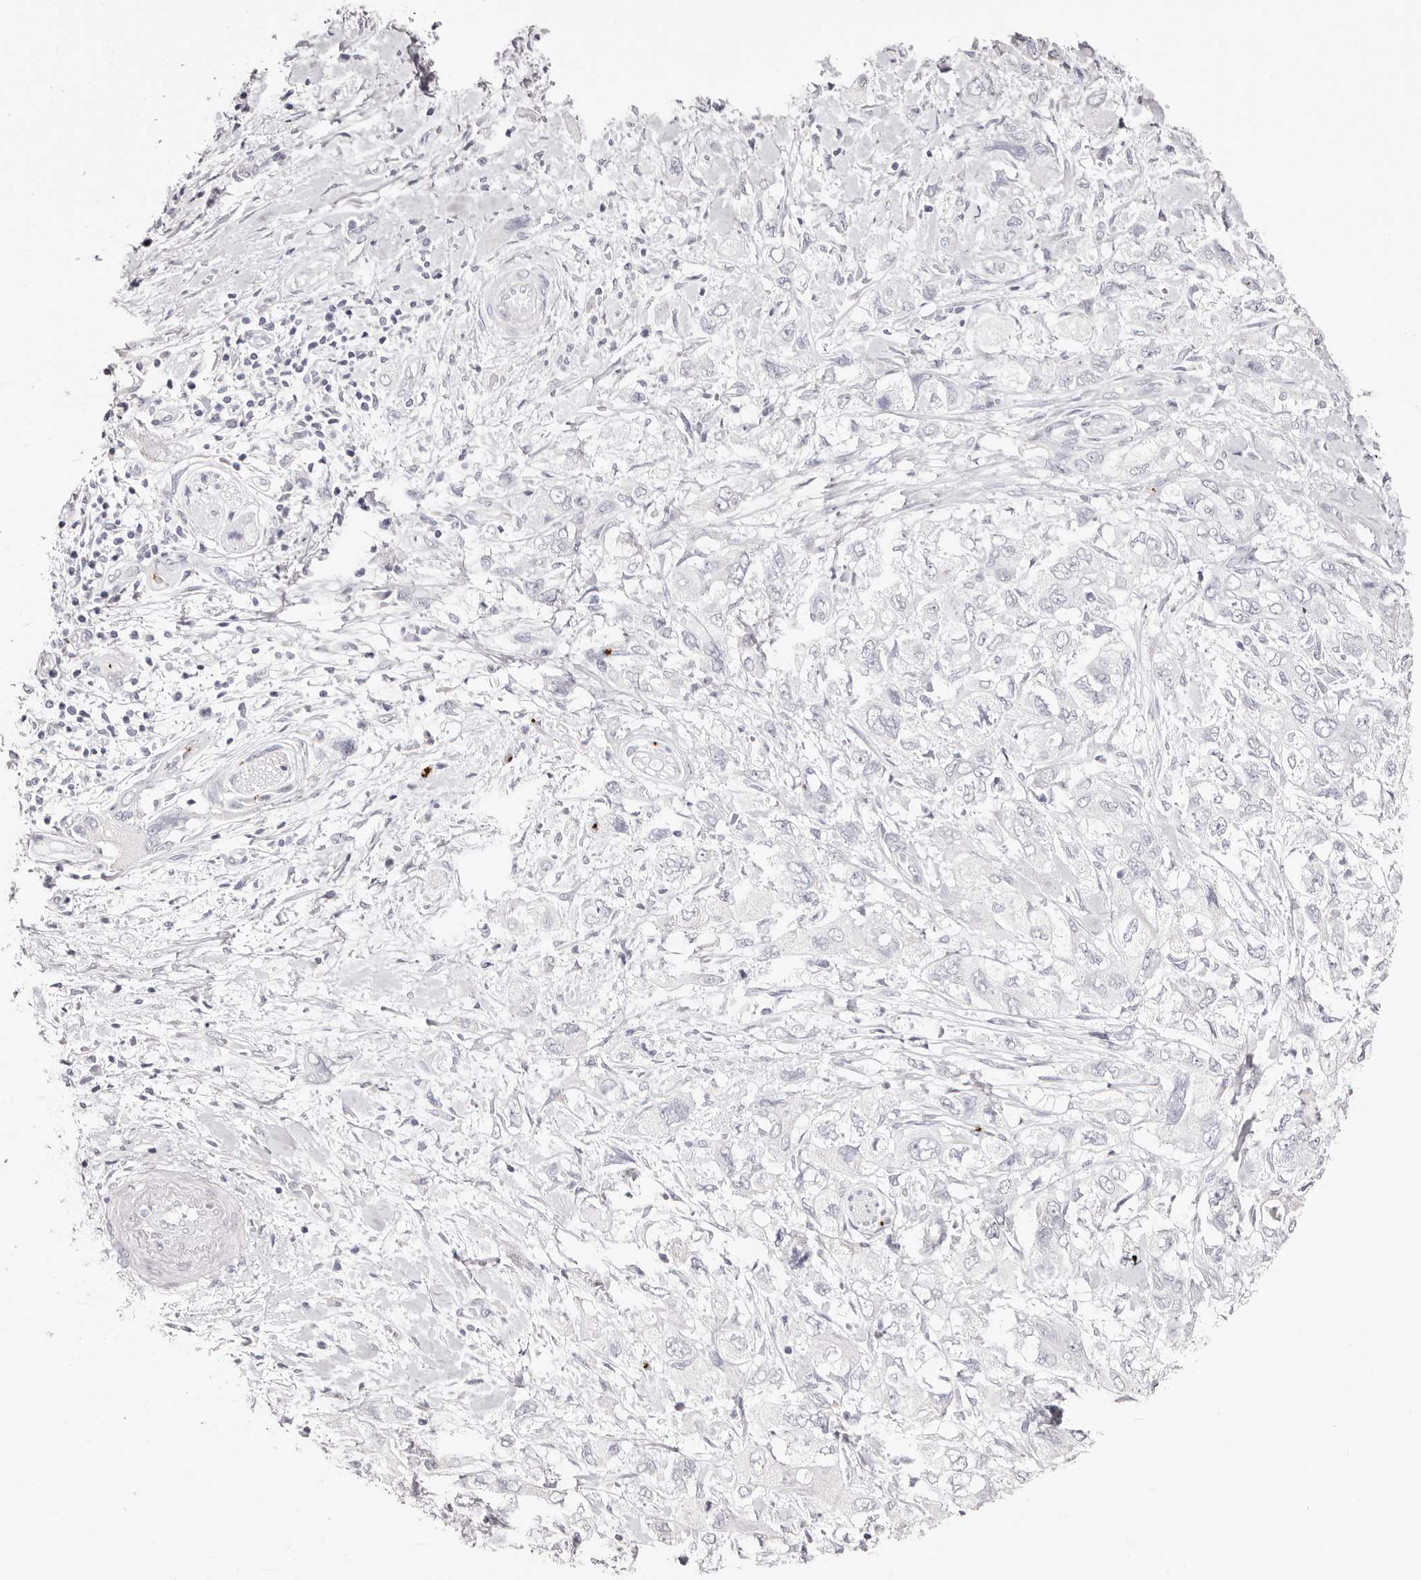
{"staining": {"intensity": "negative", "quantity": "none", "location": "none"}, "tissue": "pancreatic cancer", "cell_type": "Tumor cells", "image_type": "cancer", "snomed": [{"axis": "morphology", "description": "Adenocarcinoma, NOS"}, {"axis": "topography", "description": "Pancreas"}], "caption": "Pancreatic cancer (adenocarcinoma) stained for a protein using immunohistochemistry (IHC) displays no positivity tumor cells.", "gene": "PF4", "patient": {"sex": "female", "age": 73}}